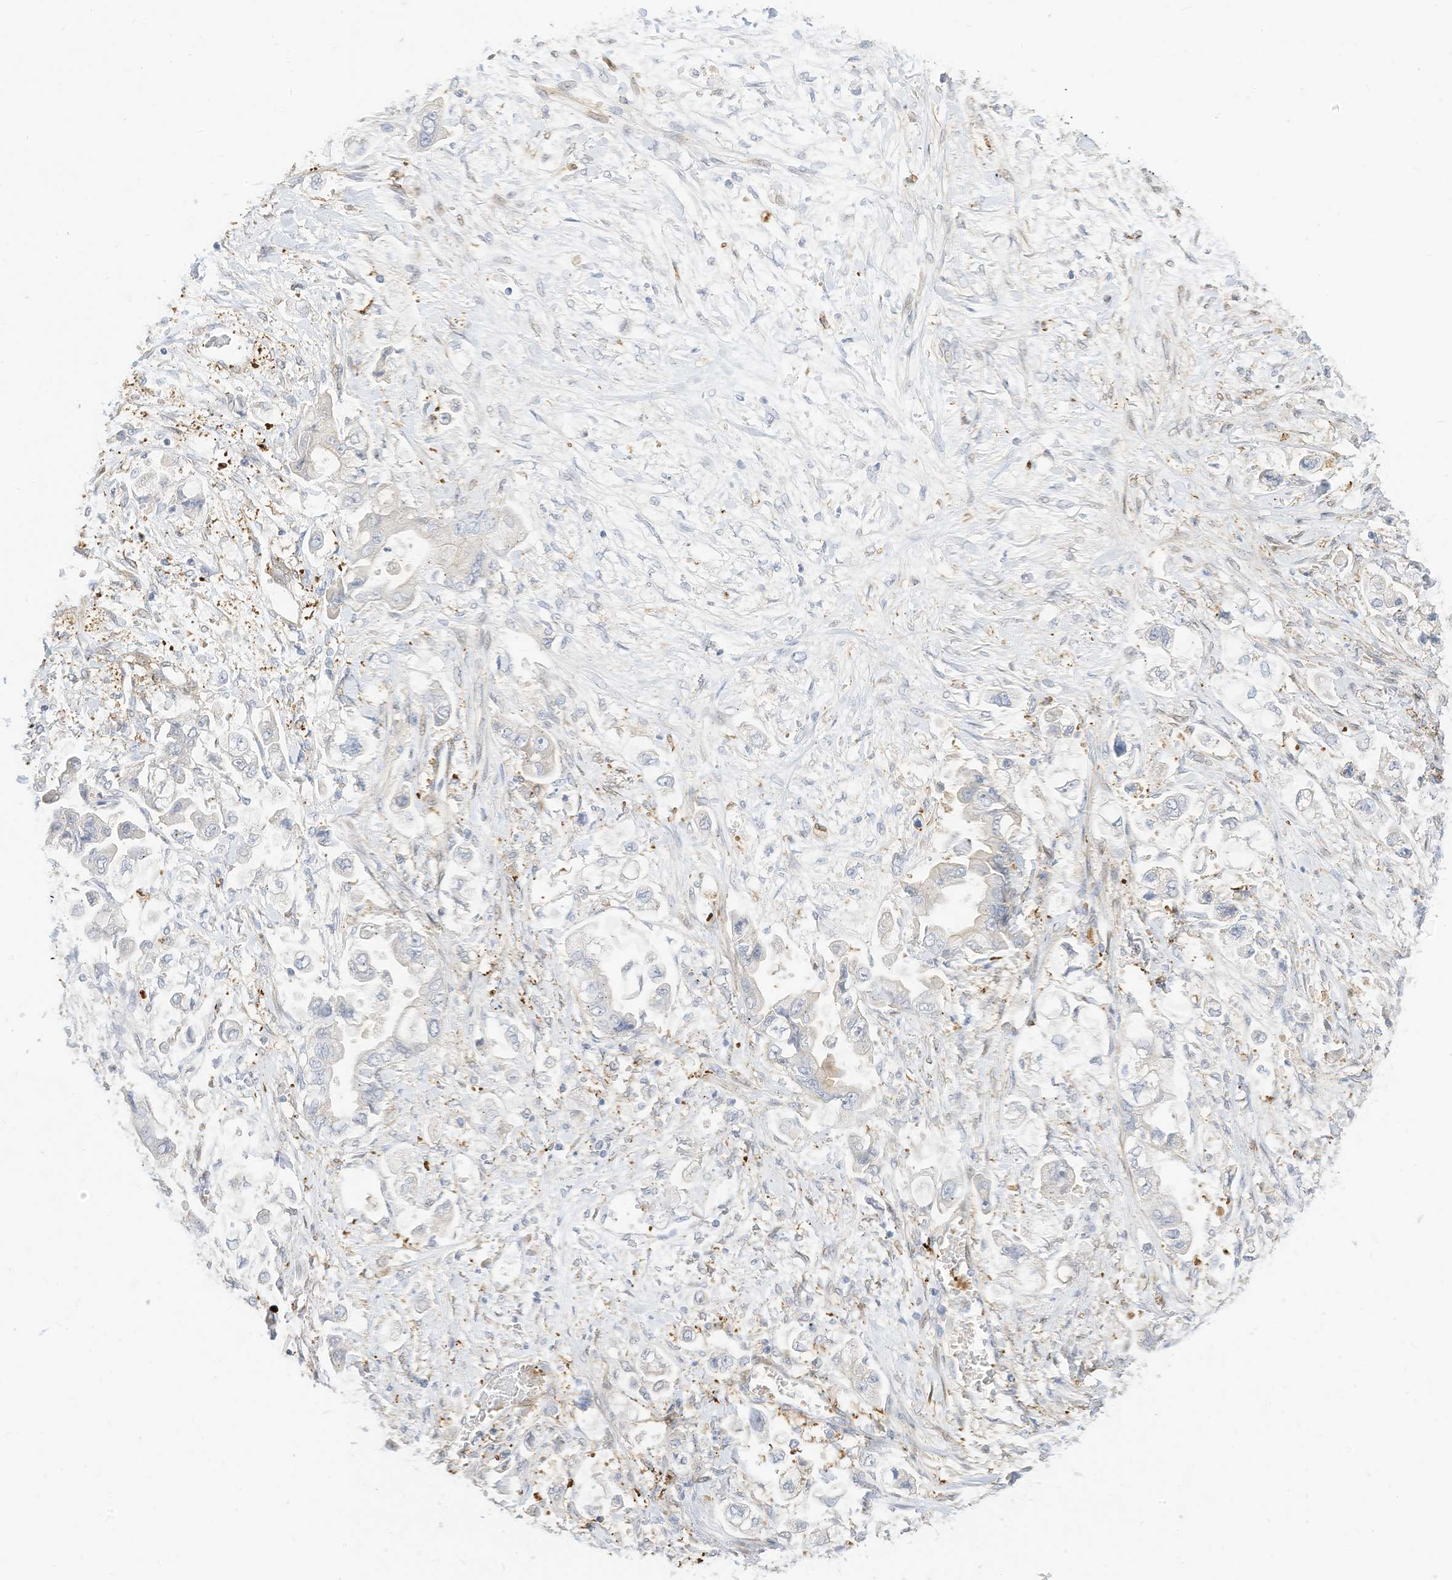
{"staining": {"intensity": "negative", "quantity": "none", "location": "none"}, "tissue": "stomach cancer", "cell_type": "Tumor cells", "image_type": "cancer", "snomed": [{"axis": "morphology", "description": "Adenocarcinoma, NOS"}, {"axis": "topography", "description": "Stomach"}], "caption": "The immunohistochemistry (IHC) photomicrograph has no significant staining in tumor cells of stomach adenocarcinoma tissue.", "gene": "ATP13A1", "patient": {"sex": "male", "age": 62}}